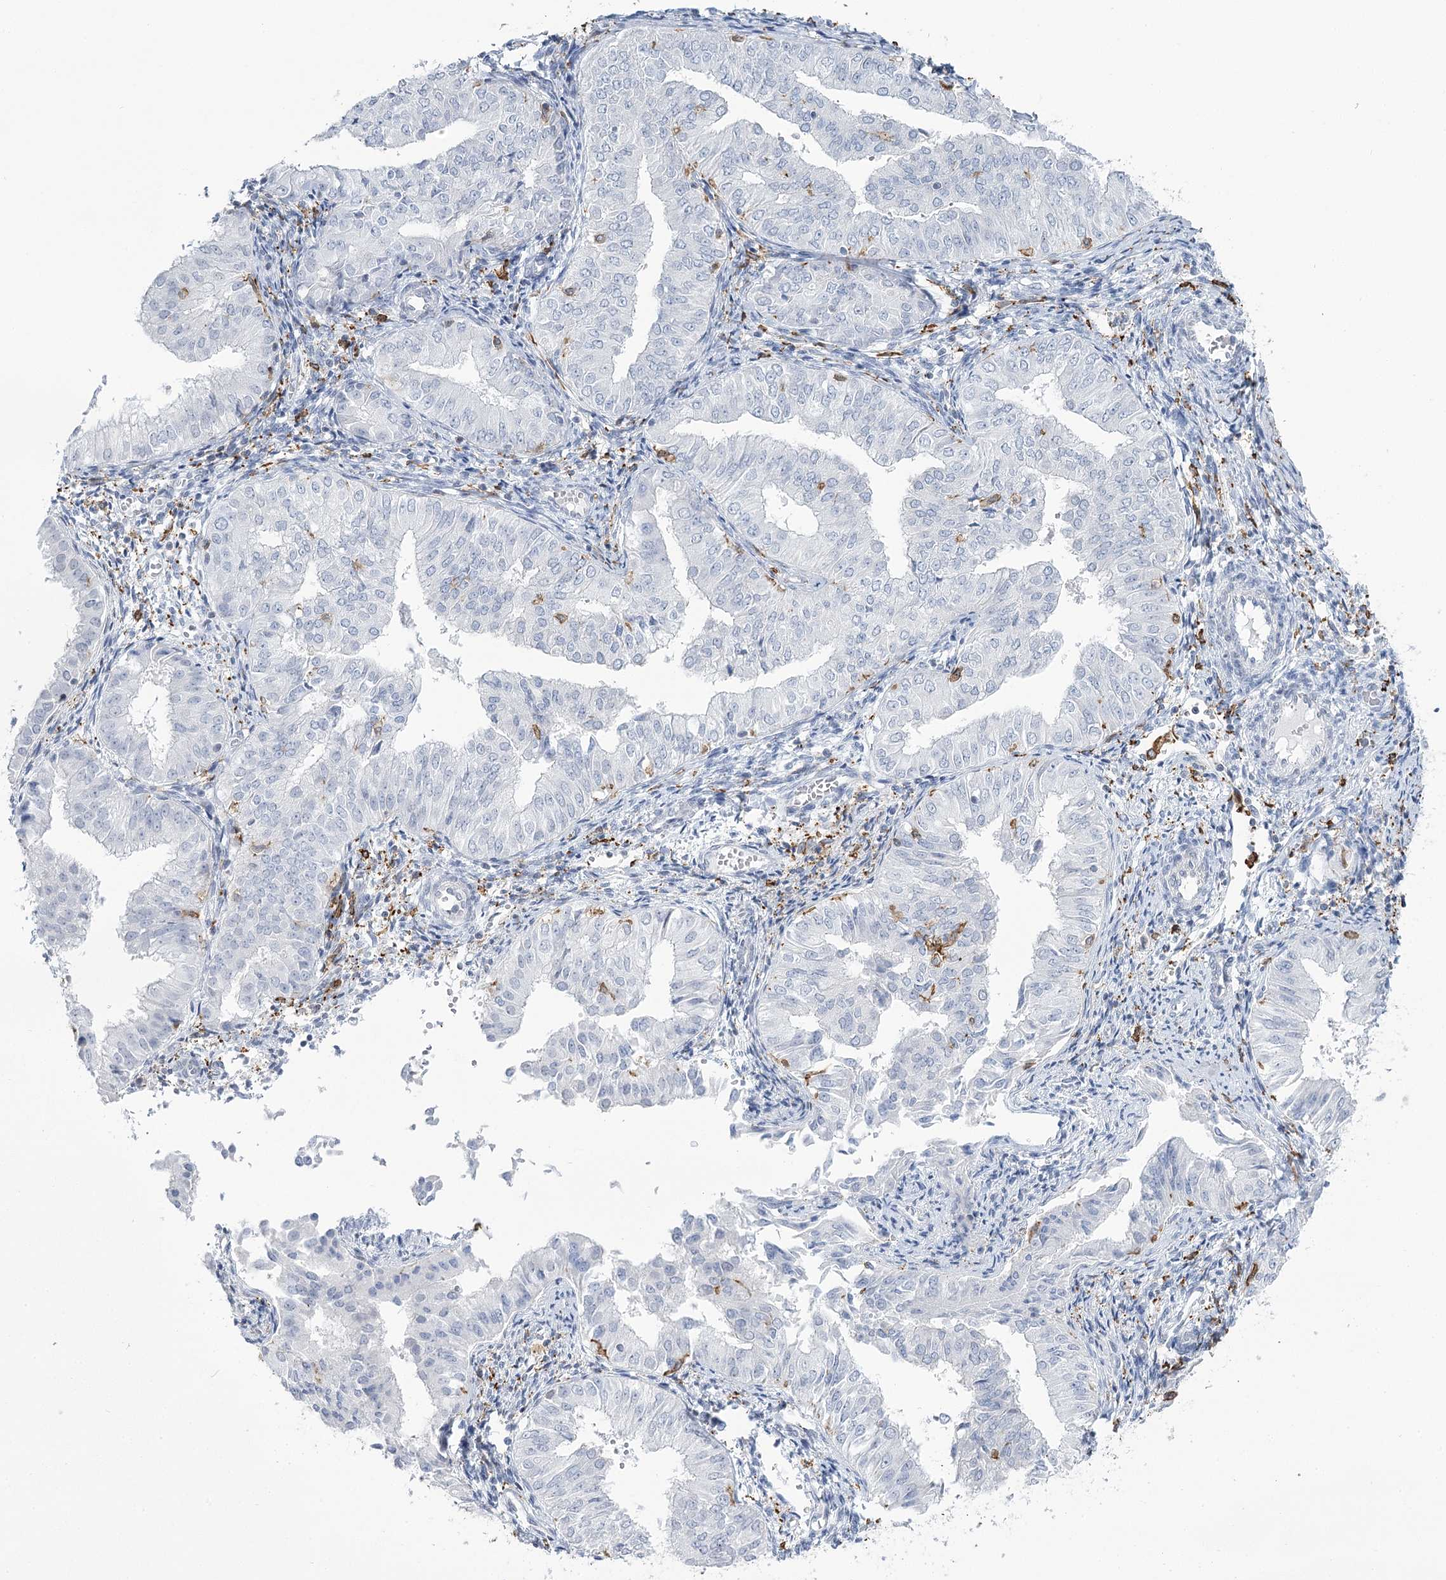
{"staining": {"intensity": "negative", "quantity": "none", "location": "none"}, "tissue": "endometrial cancer", "cell_type": "Tumor cells", "image_type": "cancer", "snomed": [{"axis": "morphology", "description": "Normal tissue, NOS"}, {"axis": "morphology", "description": "Adenocarcinoma, NOS"}, {"axis": "topography", "description": "Endometrium"}], "caption": "There is no significant expression in tumor cells of endometrial cancer (adenocarcinoma).", "gene": "C11orf1", "patient": {"sex": "female", "age": 53}}